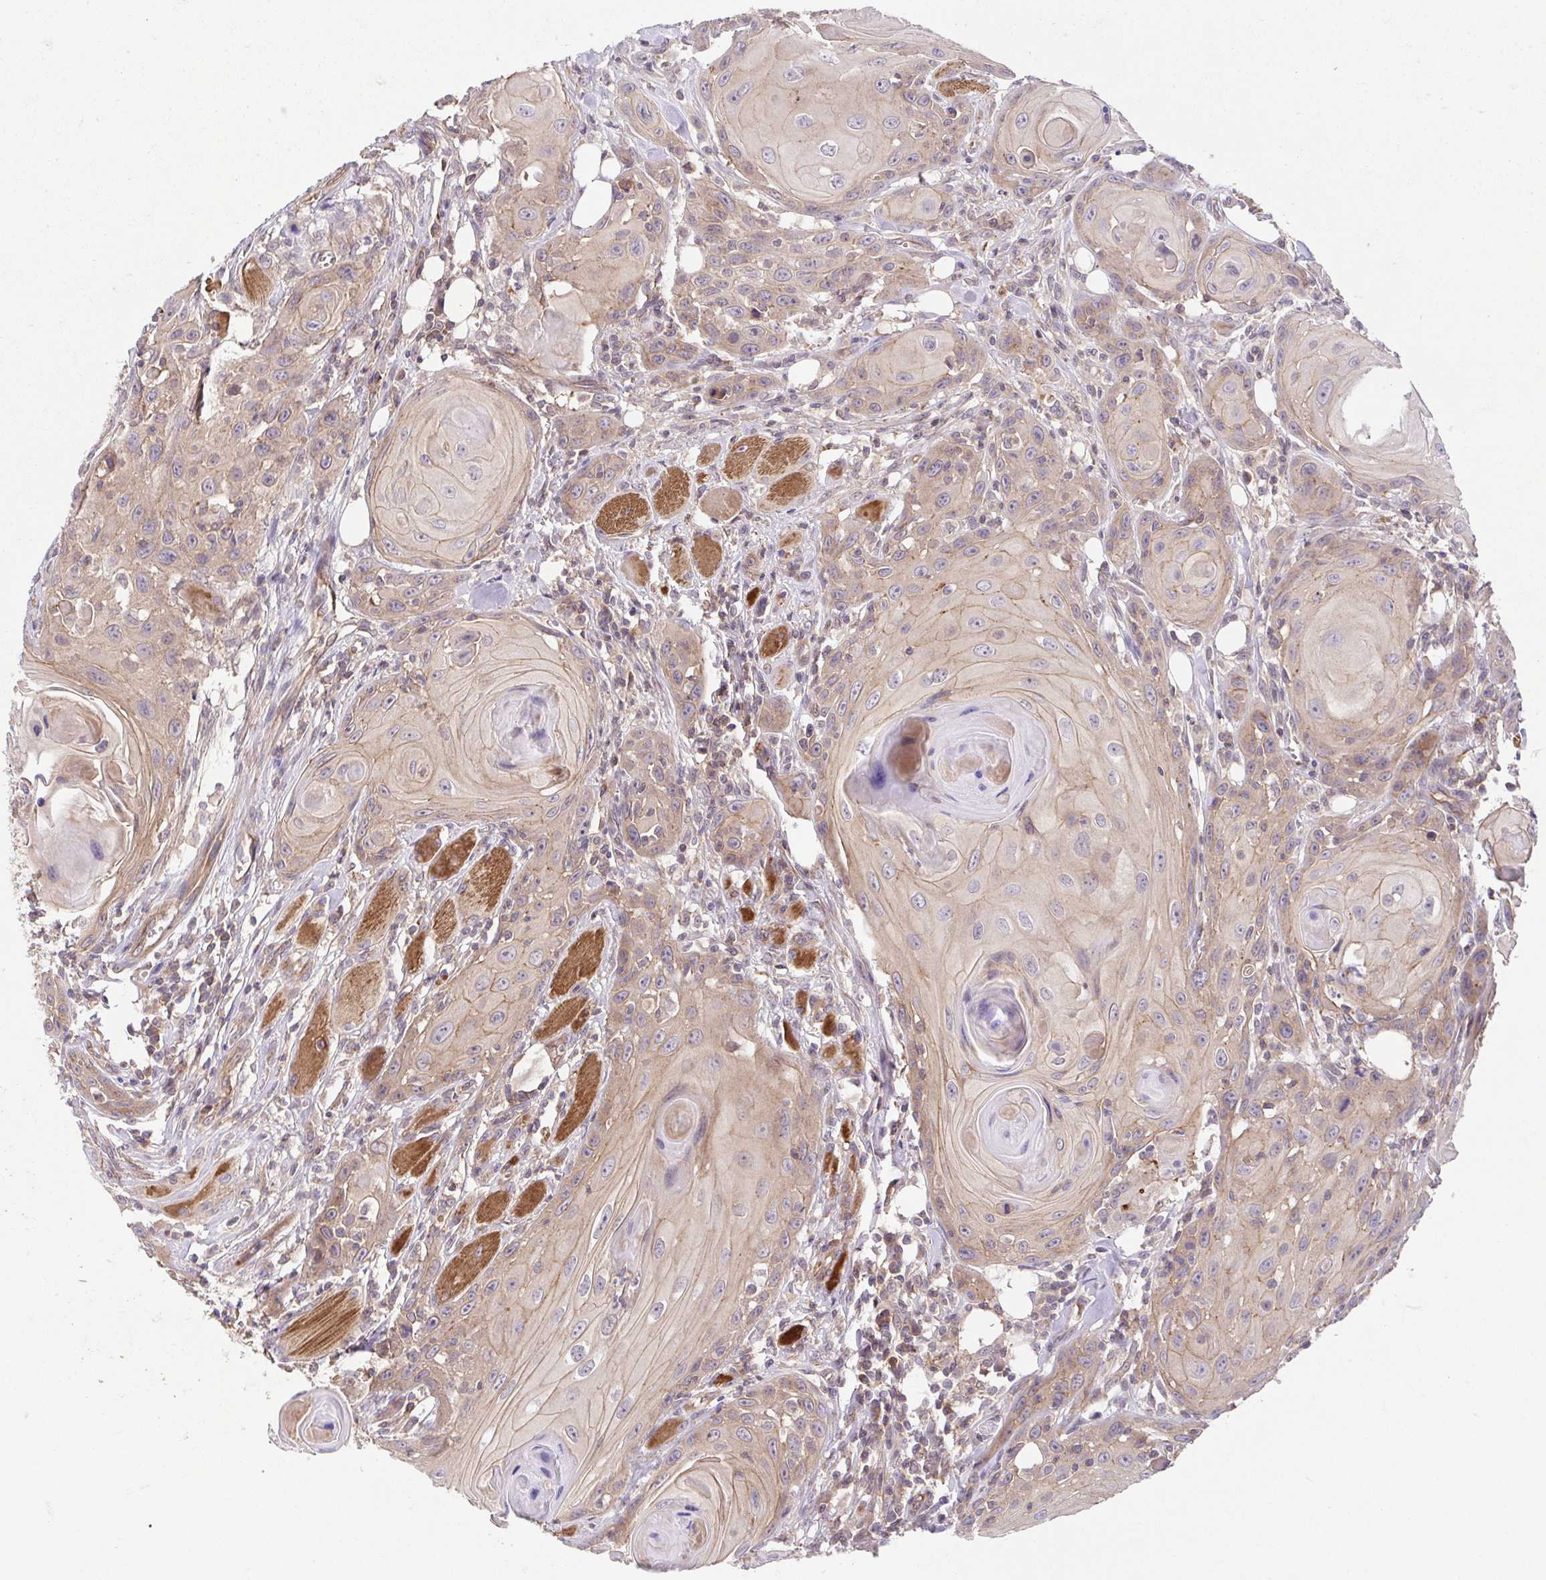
{"staining": {"intensity": "weak", "quantity": "25%-75%", "location": "cytoplasmic/membranous"}, "tissue": "head and neck cancer", "cell_type": "Tumor cells", "image_type": "cancer", "snomed": [{"axis": "morphology", "description": "Squamous cell carcinoma, NOS"}, {"axis": "topography", "description": "Head-Neck"}], "caption": "Immunohistochemical staining of head and neck cancer exhibits low levels of weak cytoplasmic/membranous protein expression in about 25%-75% of tumor cells.", "gene": "IDE", "patient": {"sex": "female", "age": 80}}